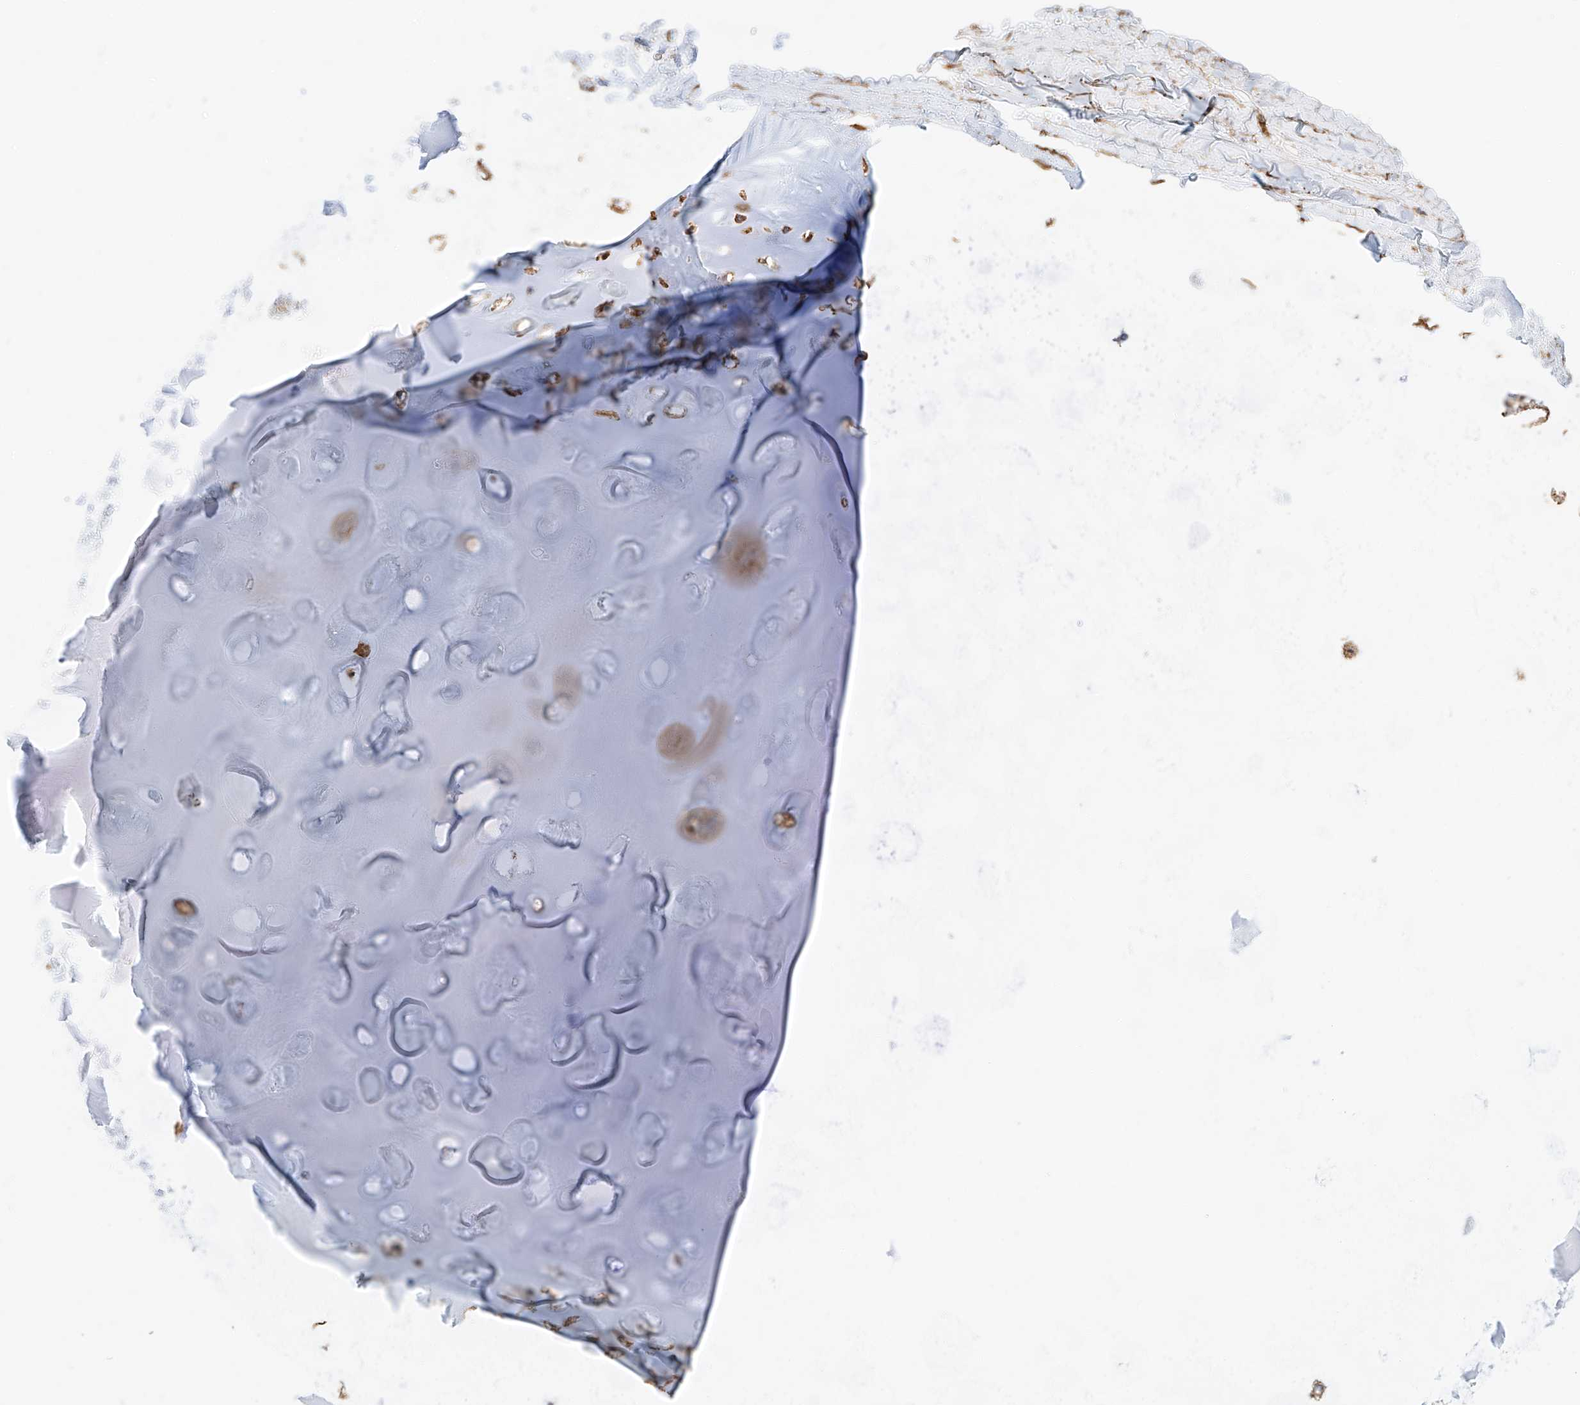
{"staining": {"intensity": "moderate", "quantity": ">75%", "location": "cytoplasmic/membranous"}, "tissue": "adipose tissue", "cell_type": "Adipocytes", "image_type": "normal", "snomed": [{"axis": "morphology", "description": "Normal tissue, NOS"}, {"axis": "topography", "description": "Cartilage tissue"}], "caption": "Adipocytes display medium levels of moderate cytoplasmic/membranous staining in about >75% of cells in benign human adipose tissue.", "gene": "NDUFV3", "patient": {"sex": "female", "age": 63}}